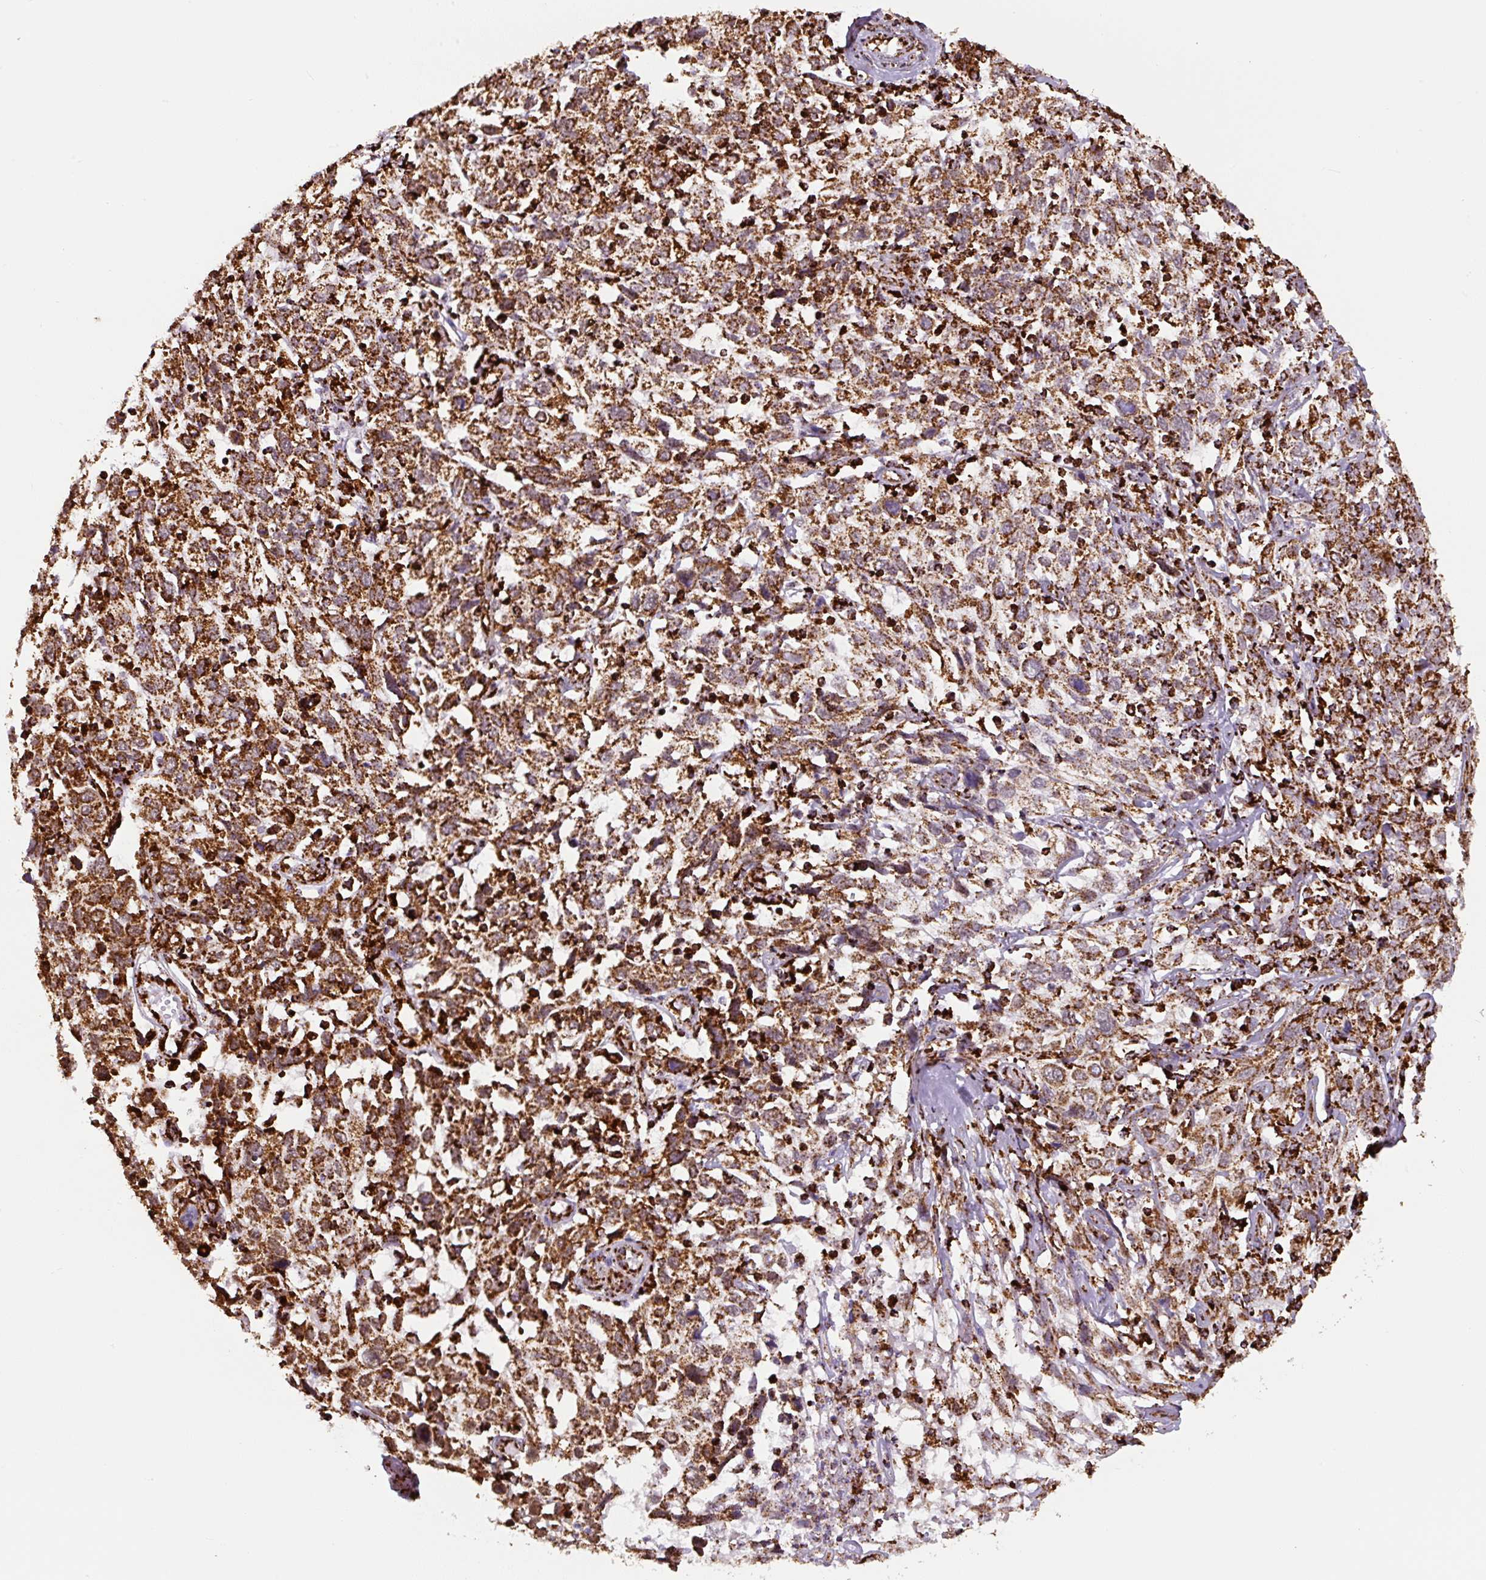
{"staining": {"intensity": "strong", "quantity": ">75%", "location": "cytoplasmic/membranous"}, "tissue": "cervical cancer", "cell_type": "Tumor cells", "image_type": "cancer", "snomed": [{"axis": "morphology", "description": "Squamous cell carcinoma, NOS"}, {"axis": "topography", "description": "Cervix"}], "caption": "Human cervical cancer (squamous cell carcinoma) stained for a protein (brown) shows strong cytoplasmic/membranous positive positivity in approximately >75% of tumor cells.", "gene": "ATP5F1A", "patient": {"sex": "female", "age": 46}}